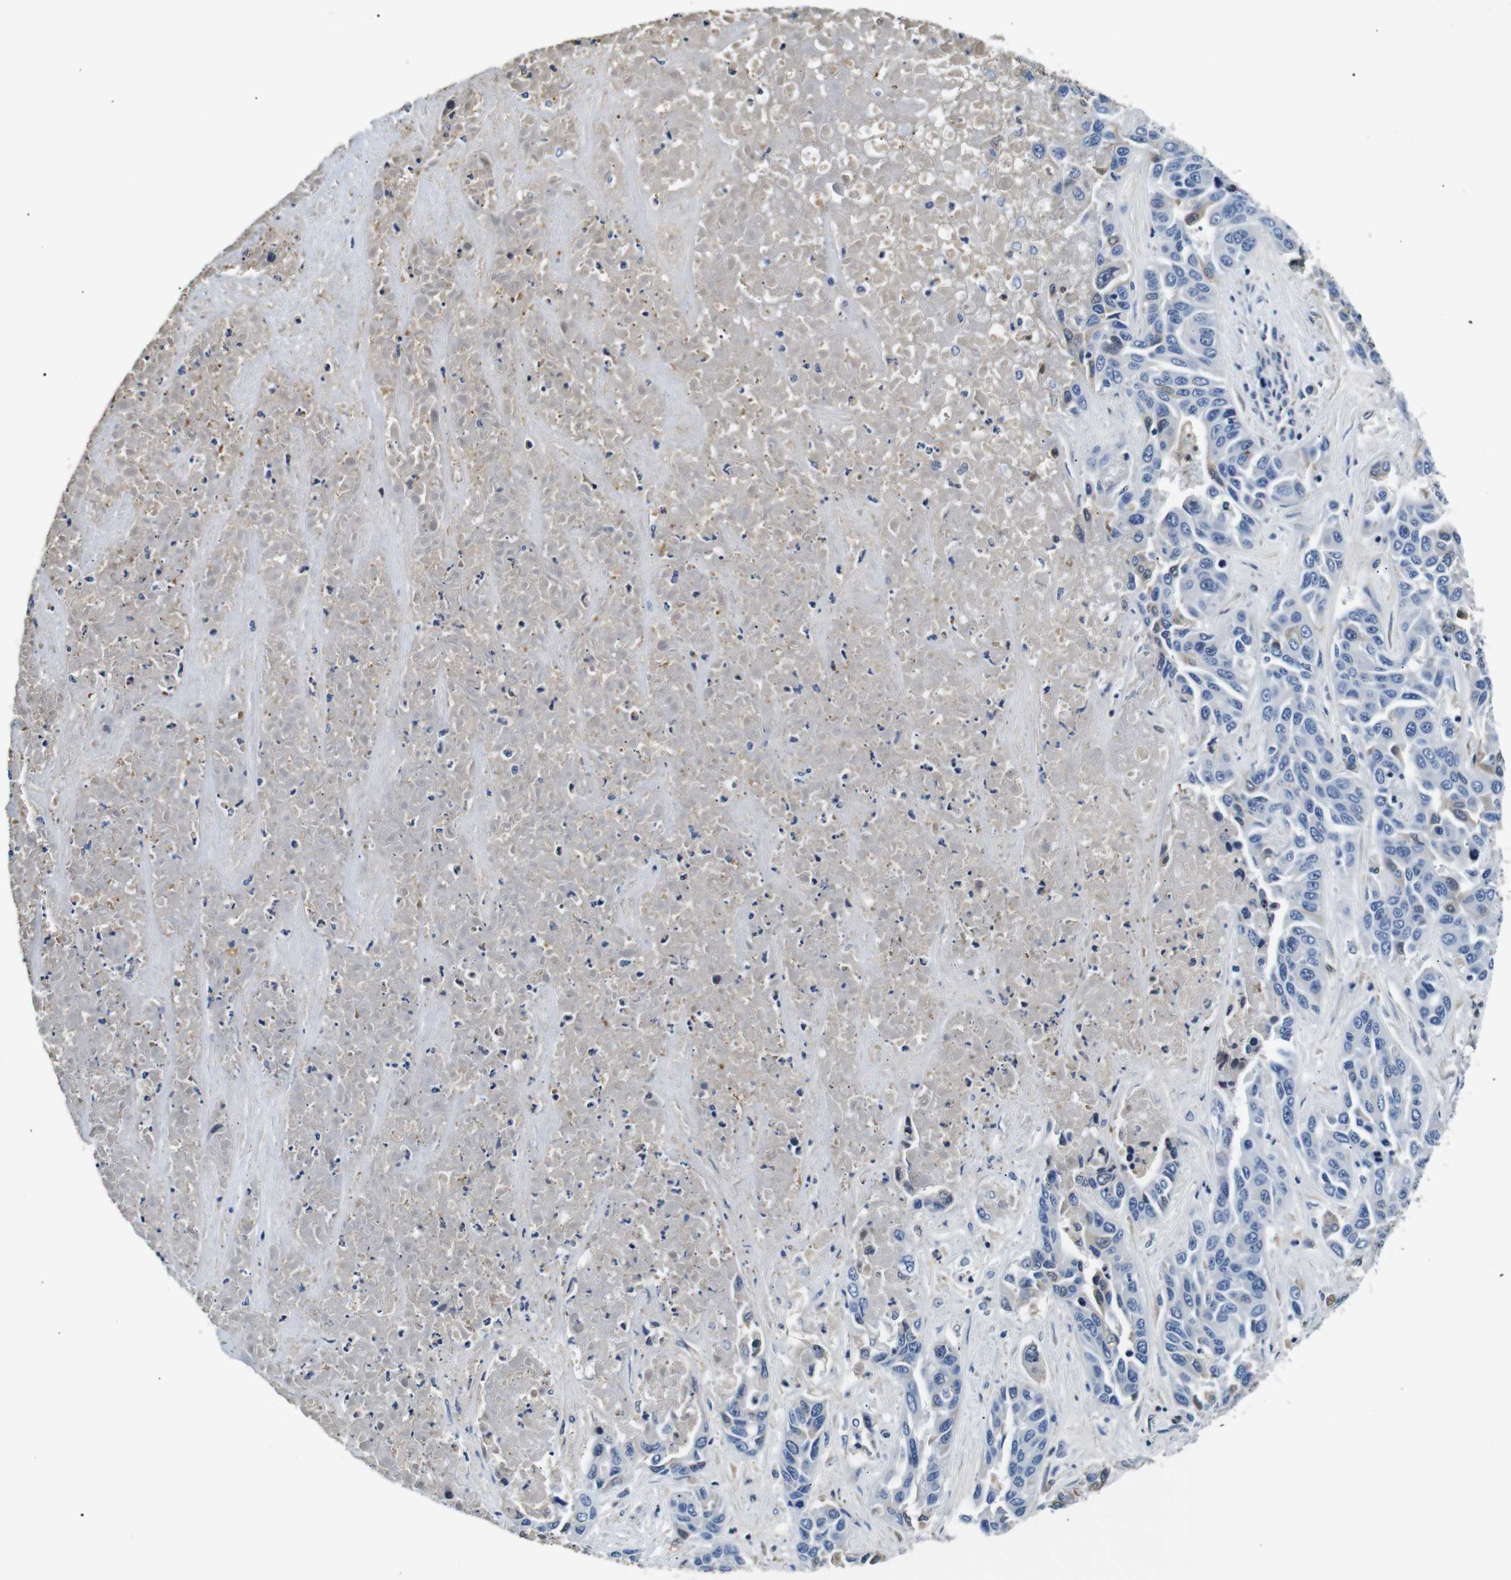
{"staining": {"intensity": "weak", "quantity": "<25%", "location": "cytoplasmic/membranous"}, "tissue": "liver cancer", "cell_type": "Tumor cells", "image_type": "cancer", "snomed": [{"axis": "morphology", "description": "Cholangiocarcinoma"}, {"axis": "topography", "description": "Liver"}], "caption": "Human liver cancer stained for a protein using immunohistochemistry reveals no positivity in tumor cells.", "gene": "LHCGR", "patient": {"sex": "female", "age": 52}}